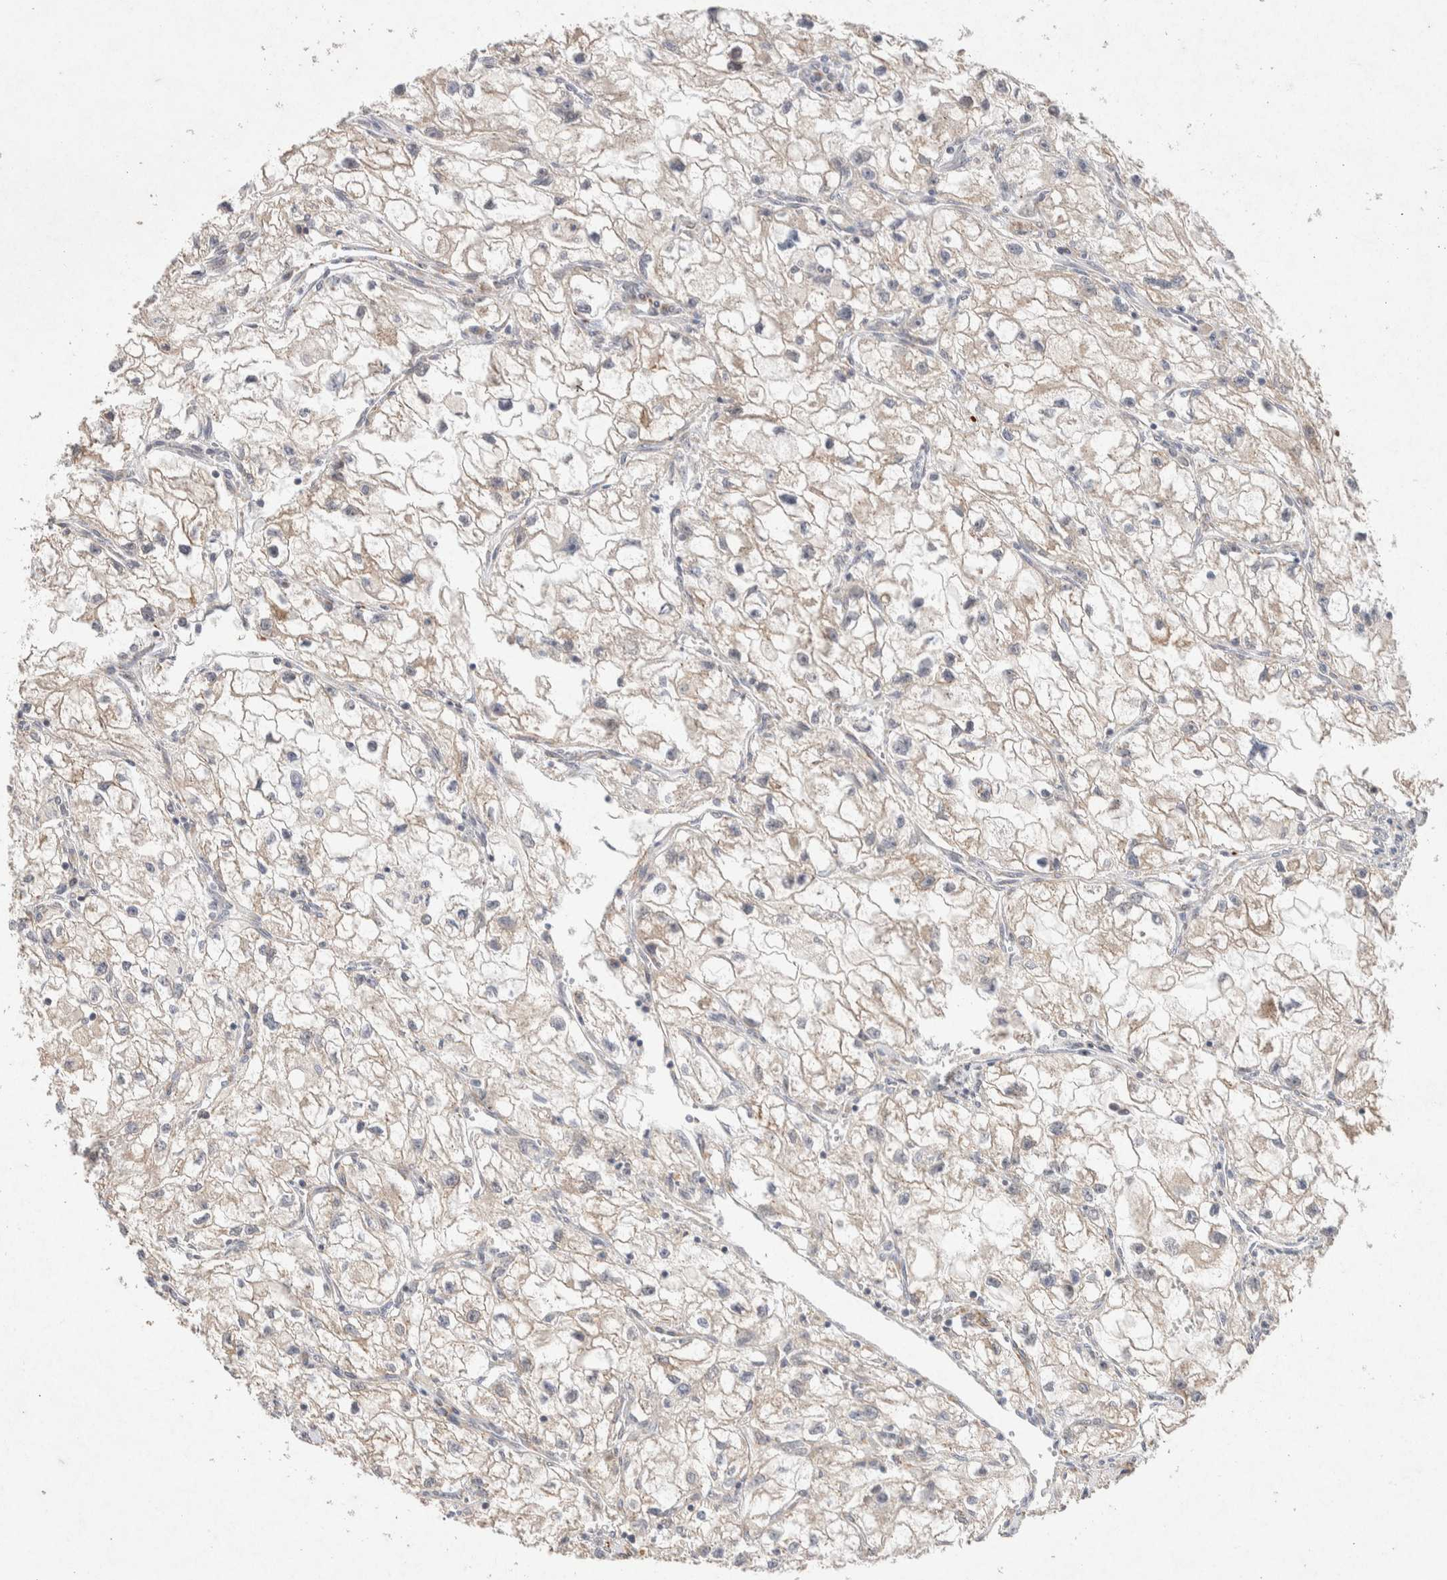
{"staining": {"intensity": "weak", "quantity": "25%-75%", "location": "cytoplasmic/membranous"}, "tissue": "renal cancer", "cell_type": "Tumor cells", "image_type": "cancer", "snomed": [{"axis": "morphology", "description": "Adenocarcinoma, NOS"}, {"axis": "topography", "description": "Kidney"}], "caption": "The photomicrograph shows immunohistochemical staining of renal cancer (adenocarcinoma). There is weak cytoplasmic/membranous expression is present in about 25%-75% of tumor cells.", "gene": "CMTM4", "patient": {"sex": "female", "age": 70}}